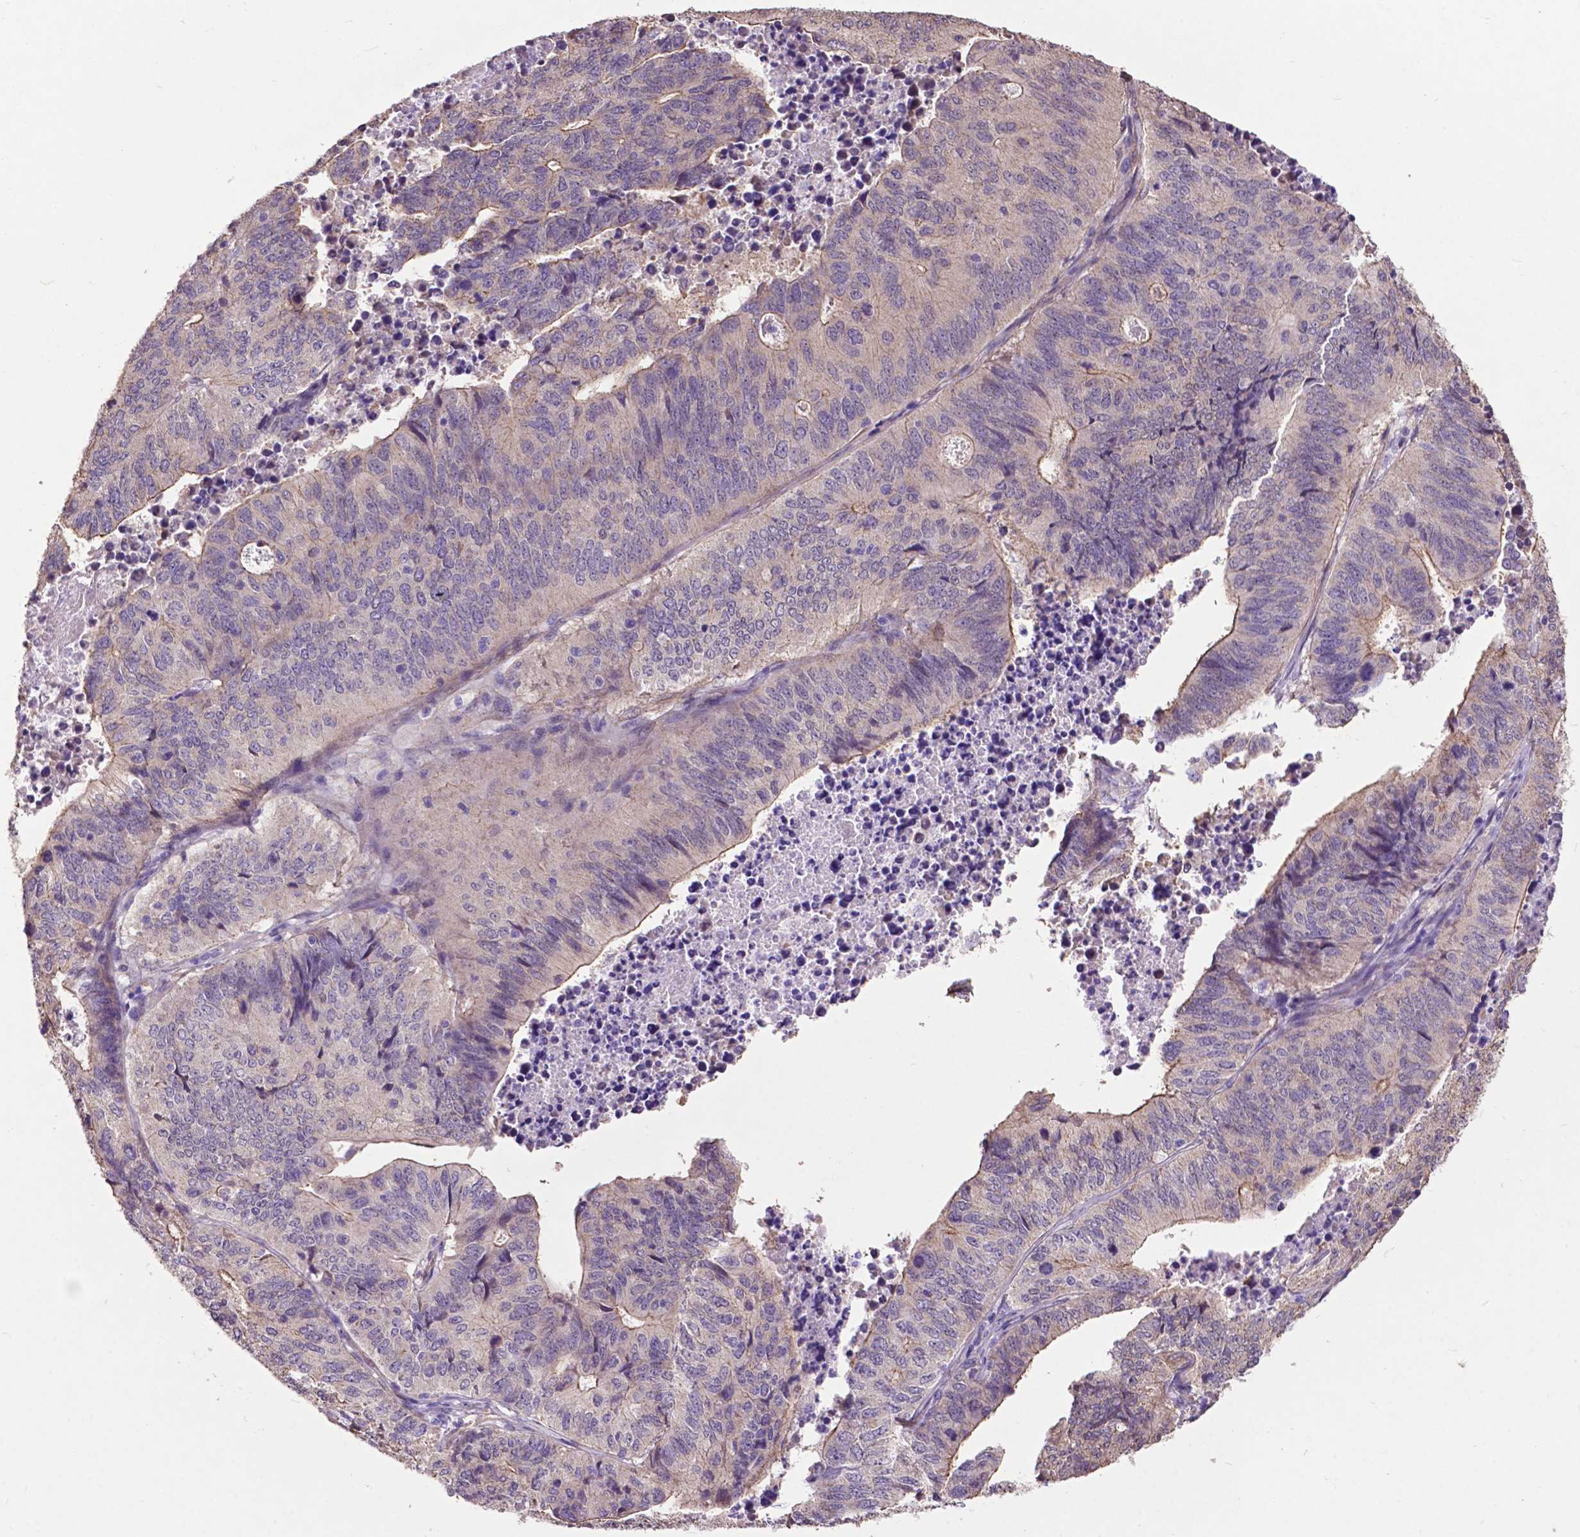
{"staining": {"intensity": "negative", "quantity": "none", "location": "none"}, "tissue": "stomach cancer", "cell_type": "Tumor cells", "image_type": "cancer", "snomed": [{"axis": "morphology", "description": "Adenocarcinoma, NOS"}, {"axis": "topography", "description": "Stomach, upper"}], "caption": "Tumor cells are negative for brown protein staining in stomach cancer.", "gene": "PDLIM1", "patient": {"sex": "female", "age": 67}}